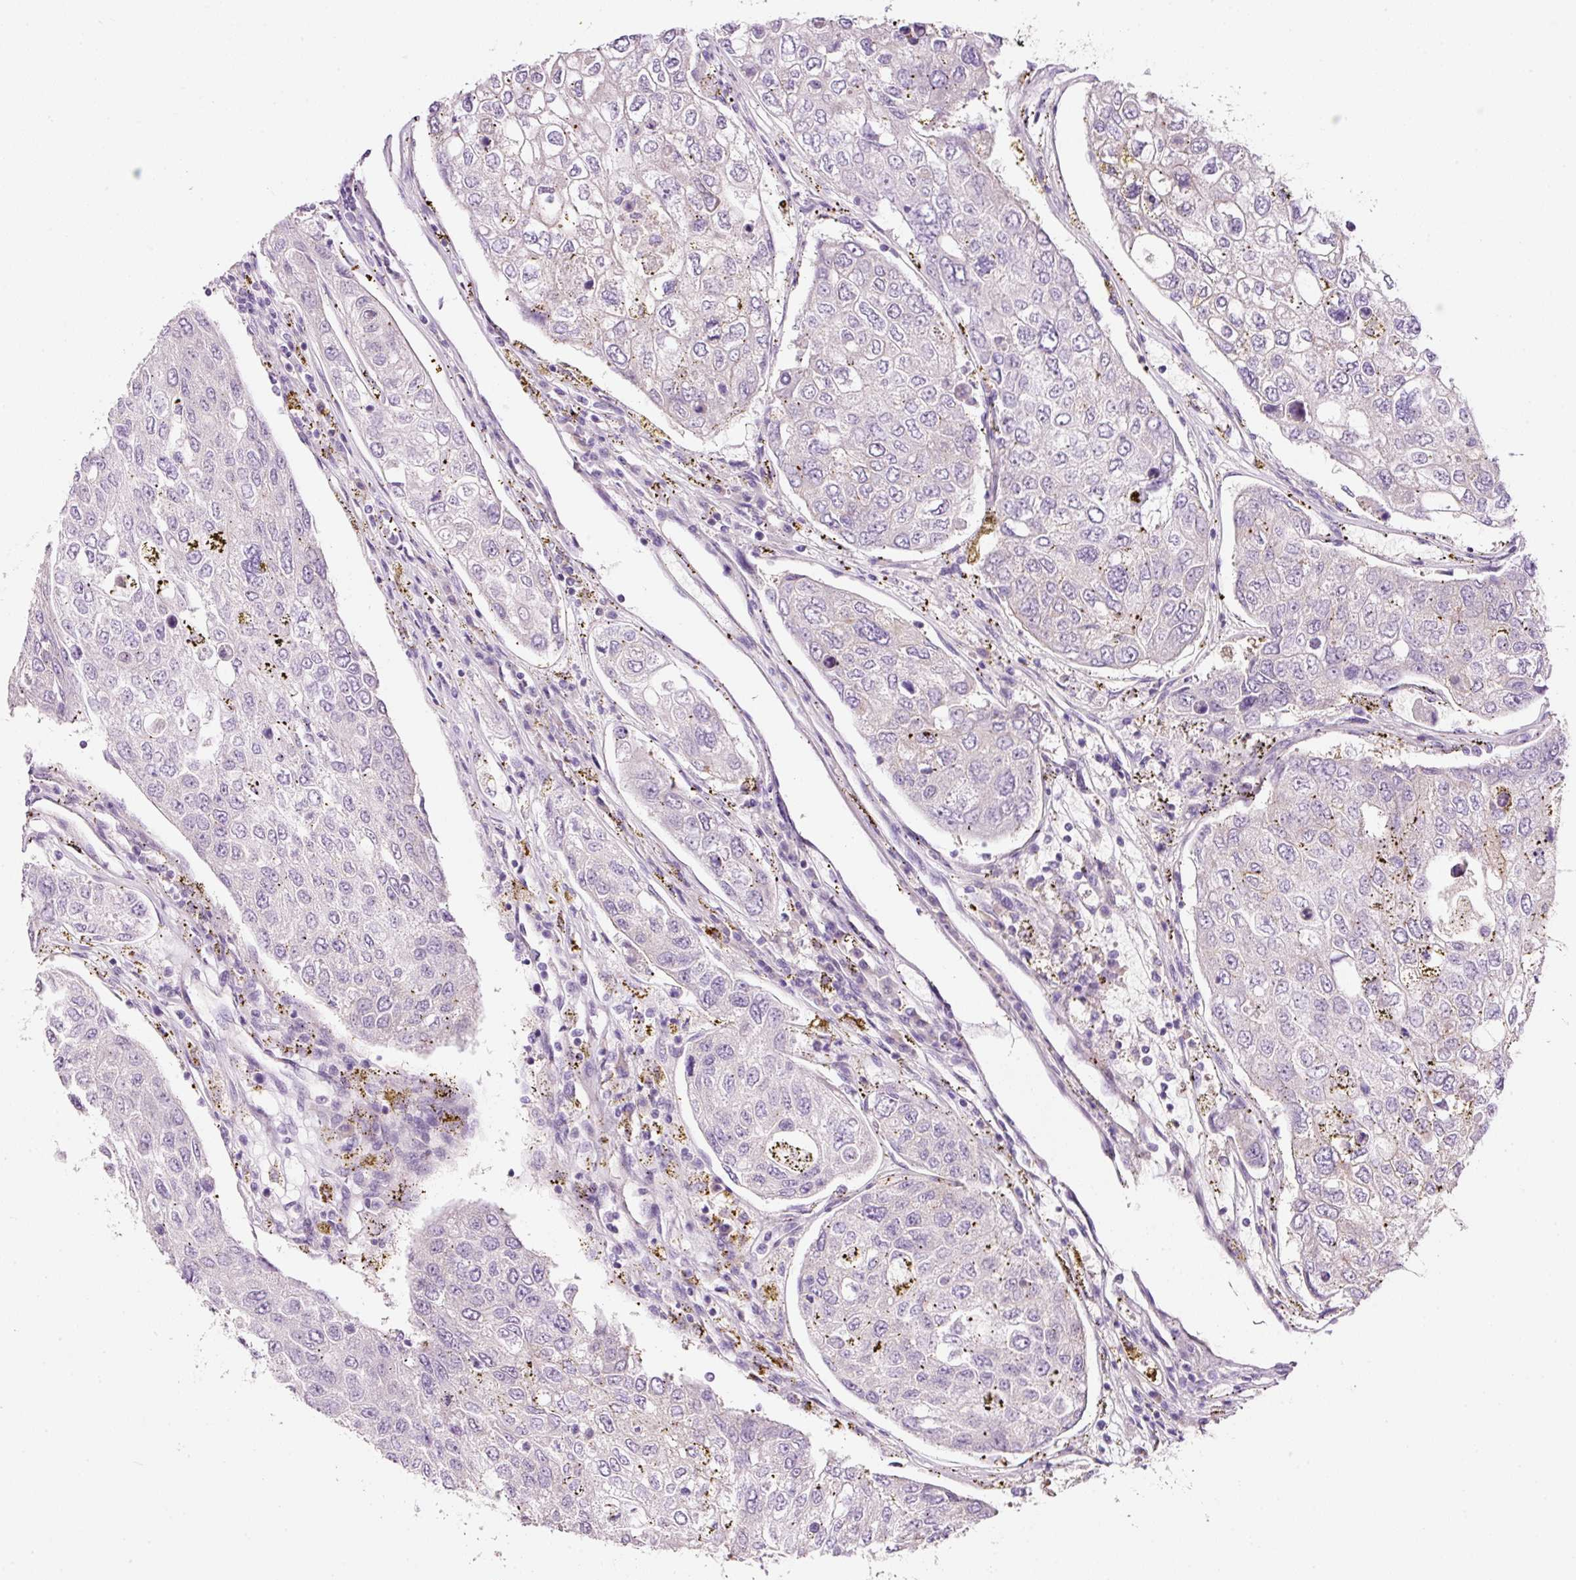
{"staining": {"intensity": "negative", "quantity": "none", "location": "none"}, "tissue": "urothelial cancer", "cell_type": "Tumor cells", "image_type": "cancer", "snomed": [{"axis": "morphology", "description": "Urothelial carcinoma, High grade"}, {"axis": "topography", "description": "Lymph node"}, {"axis": "topography", "description": "Urinary bladder"}], "caption": "Urothelial cancer stained for a protein using immunohistochemistry (IHC) reveals no staining tumor cells.", "gene": "SOS2", "patient": {"sex": "male", "age": 51}}